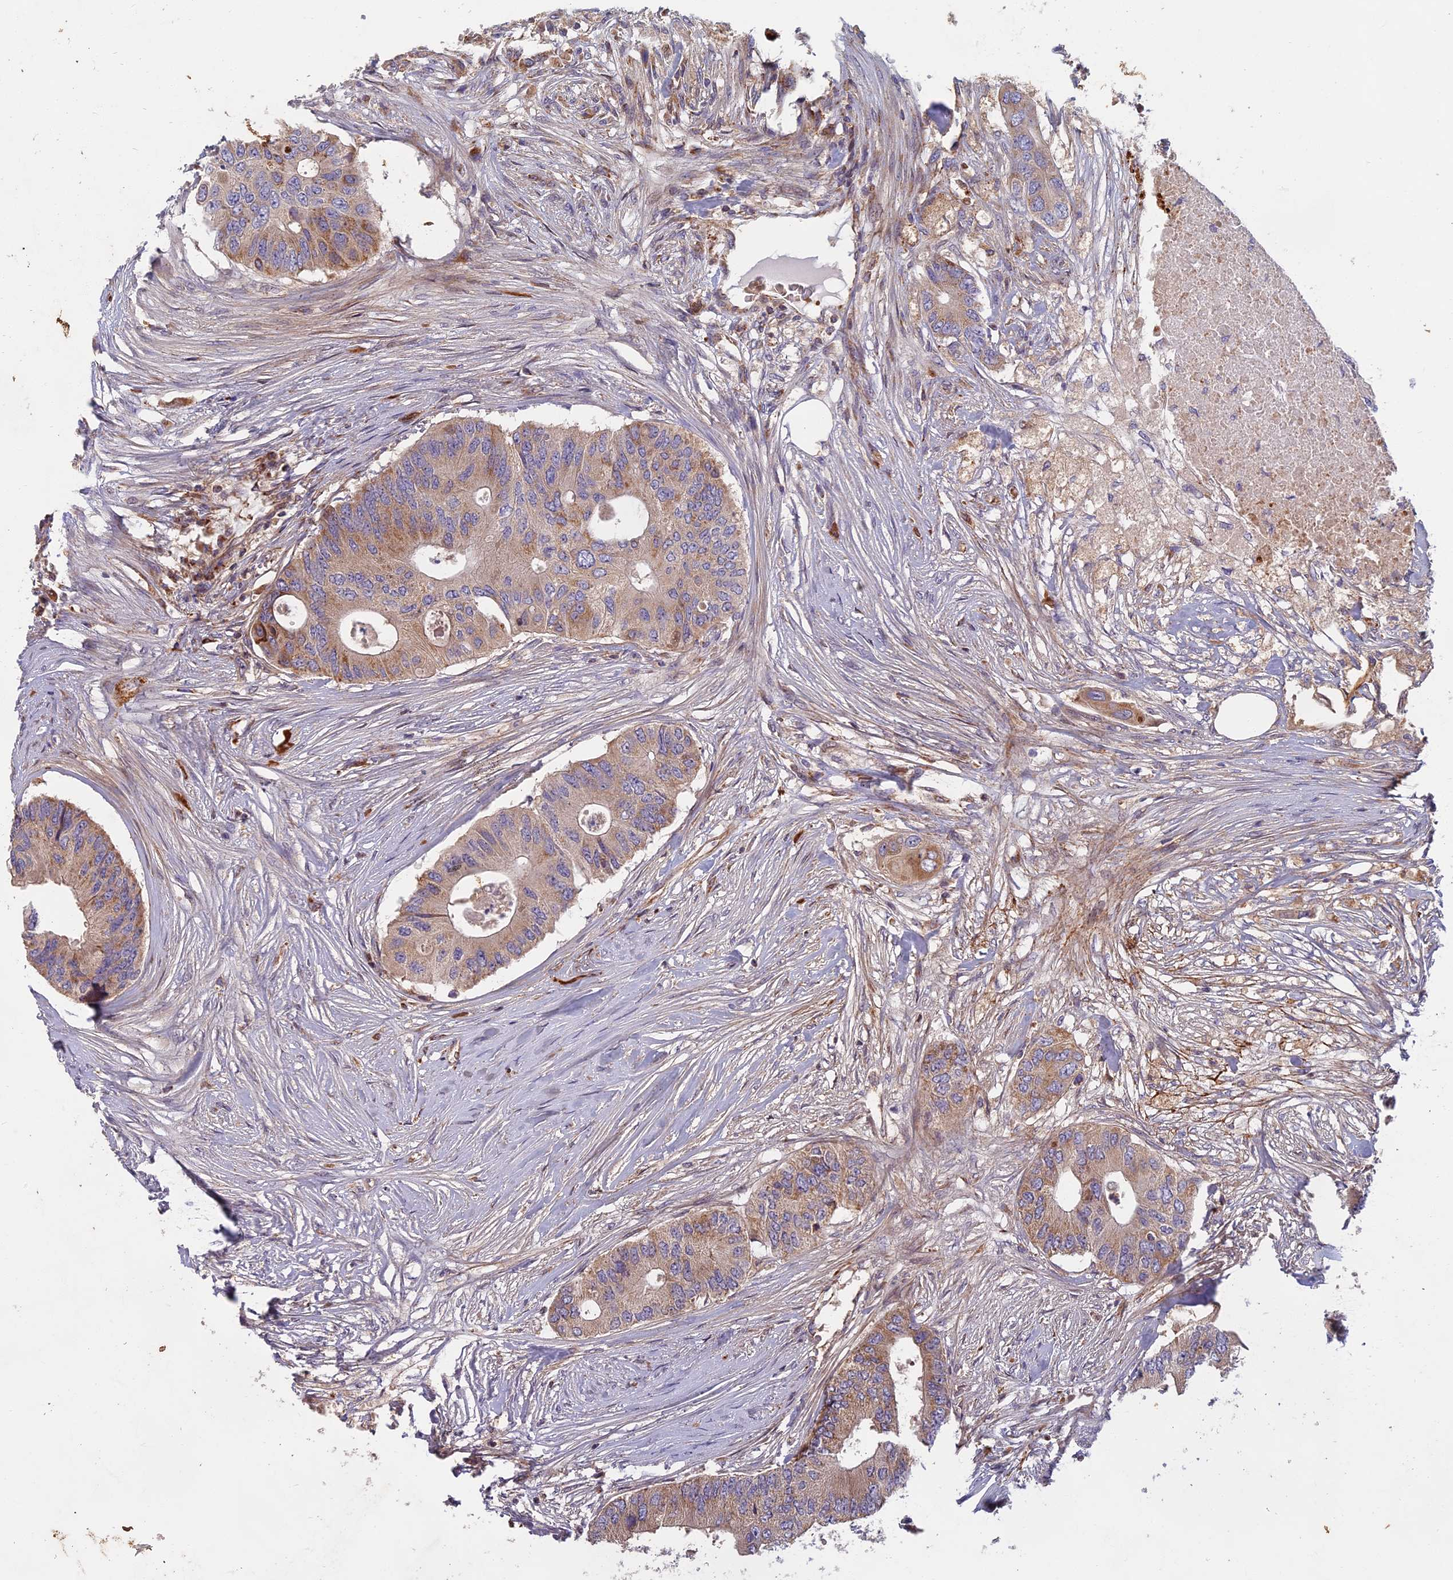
{"staining": {"intensity": "weak", "quantity": "25%-75%", "location": "cytoplasmic/membranous"}, "tissue": "colorectal cancer", "cell_type": "Tumor cells", "image_type": "cancer", "snomed": [{"axis": "morphology", "description": "Adenocarcinoma, NOS"}, {"axis": "topography", "description": "Colon"}], "caption": "A photomicrograph of colorectal adenocarcinoma stained for a protein exhibits weak cytoplasmic/membranous brown staining in tumor cells.", "gene": "EDAR", "patient": {"sex": "male", "age": 71}}